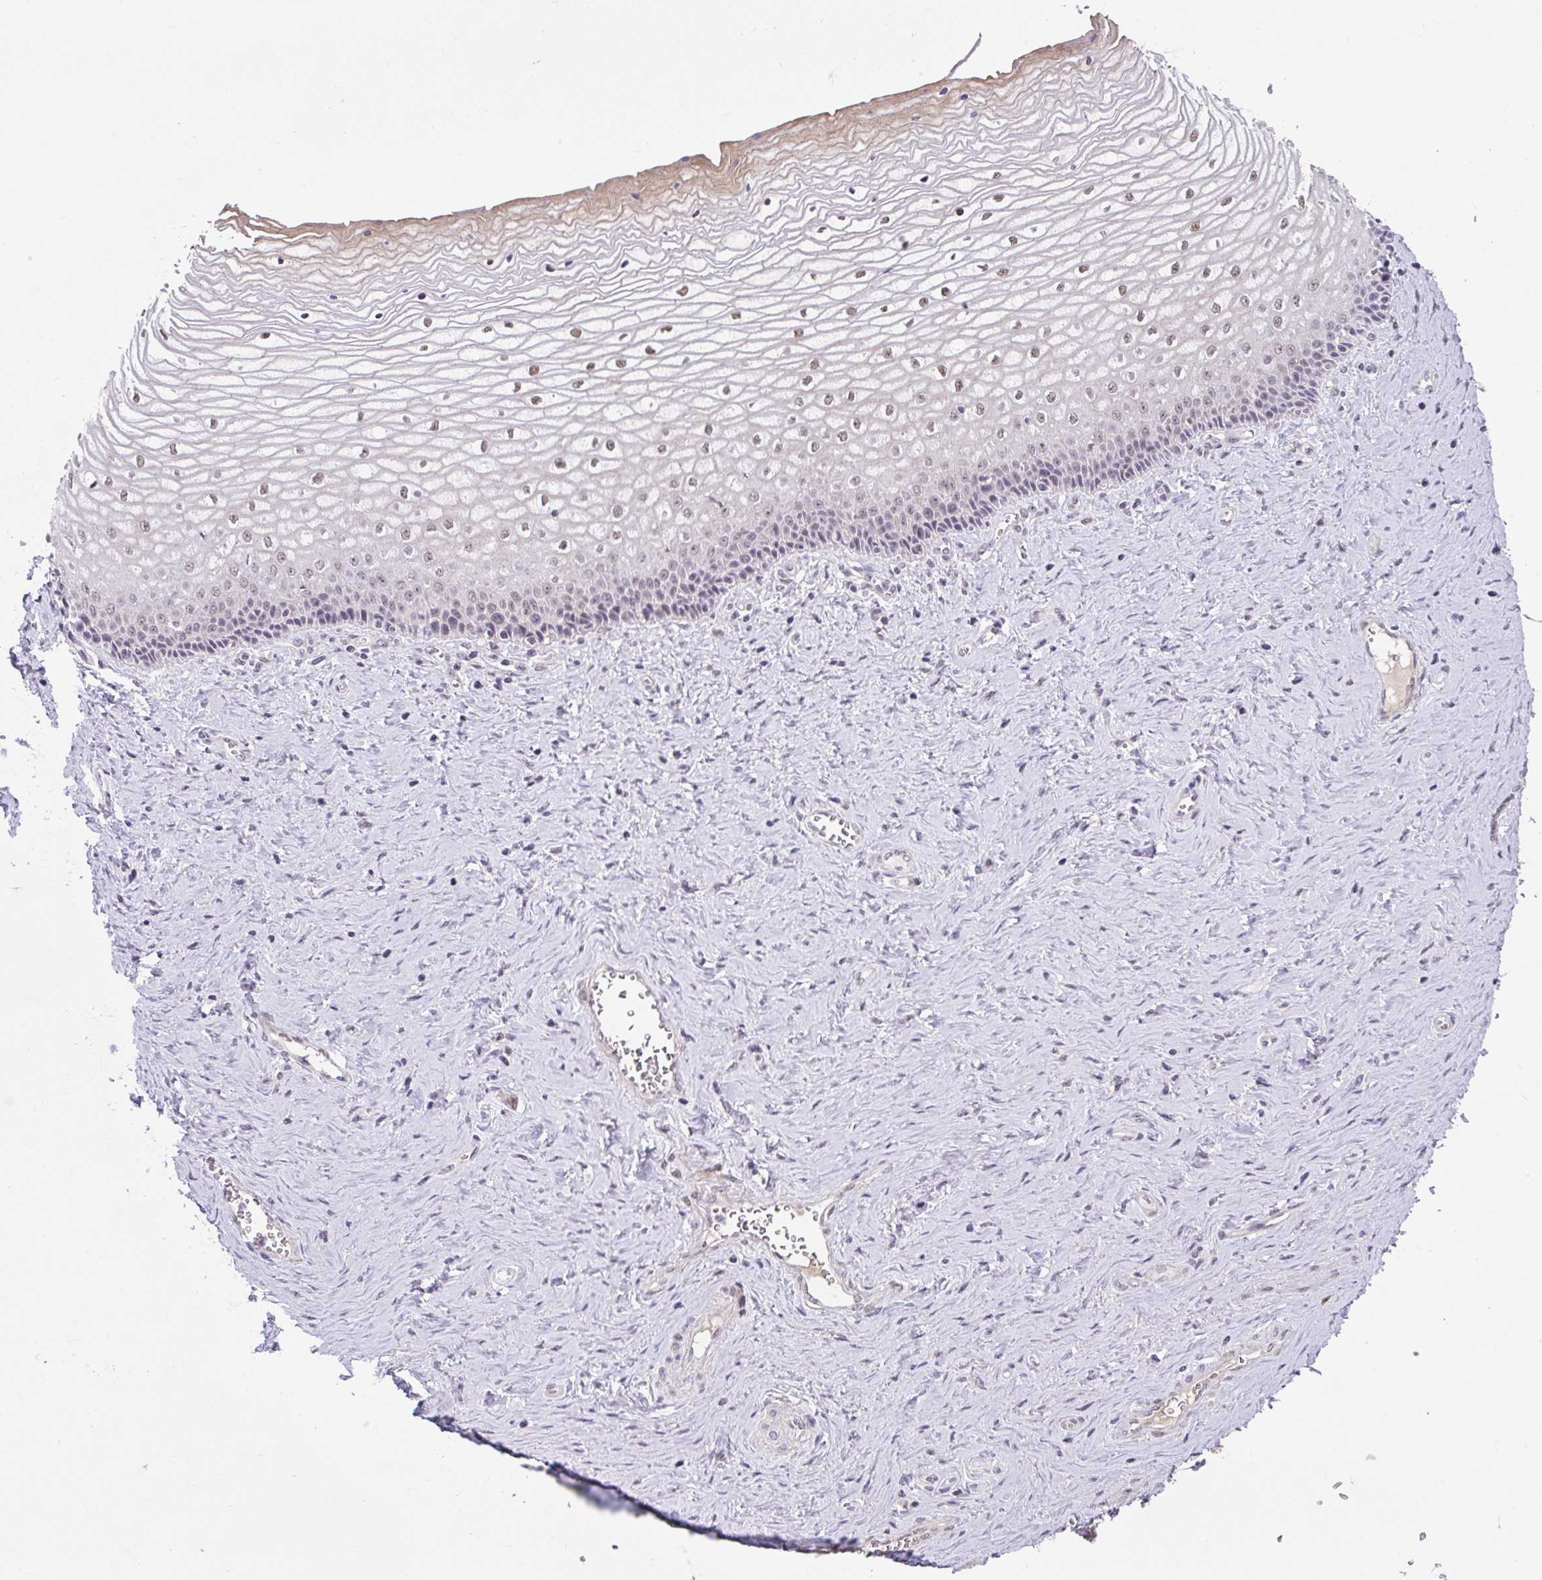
{"staining": {"intensity": "moderate", "quantity": "25%-75%", "location": "nuclear"}, "tissue": "vagina", "cell_type": "Squamous epithelial cells", "image_type": "normal", "snomed": [{"axis": "morphology", "description": "Normal tissue, NOS"}, {"axis": "topography", "description": "Vagina"}], "caption": "Immunohistochemistry (IHC) of unremarkable vagina shows medium levels of moderate nuclear staining in approximately 25%-75% of squamous epithelial cells. (Stains: DAB in brown, nuclei in blue, Microscopy: brightfield microscopy at high magnification).", "gene": "RBBP6", "patient": {"sex": "female", "age": 45}}